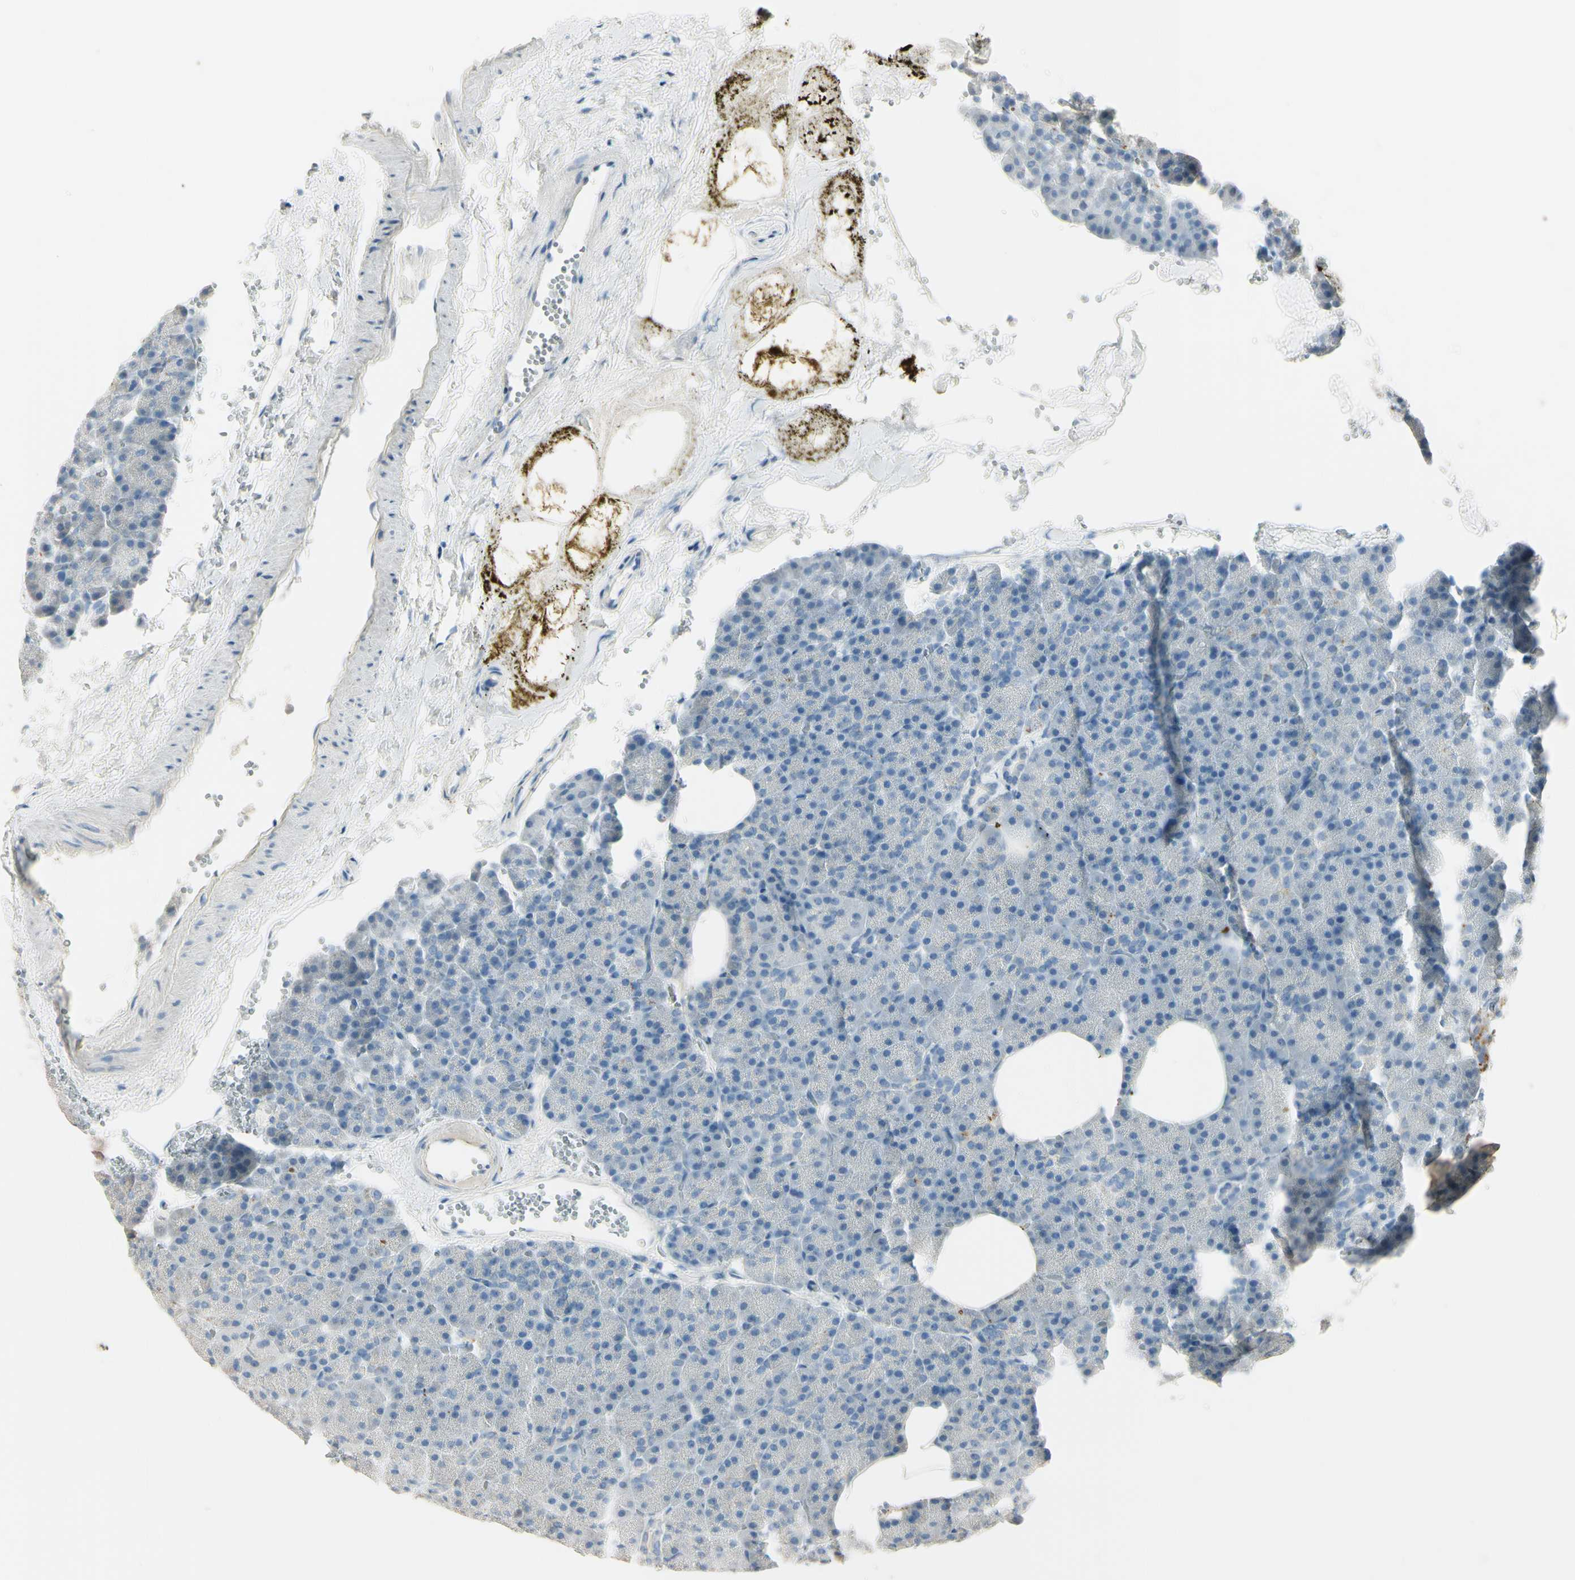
{"staining": {"intensity": "negative", "quantity": "none", "location": "none"}, "tissue": "pancreas", "cell_type": "Exocrine glandular cells", "image_type": "normal", "snomed": [{"axis": "morphology", "description": "Normal tissue, NOS"}, {"axis": "topography", "description": "Pancreas"}], "caption": "This is an immunohistochemistry (IHC) image of normal pancreas. There is no staining in exocrine glandular cells.", "gene": "ANGPTL1", "patient": {"sex": "female", "age": 35}}